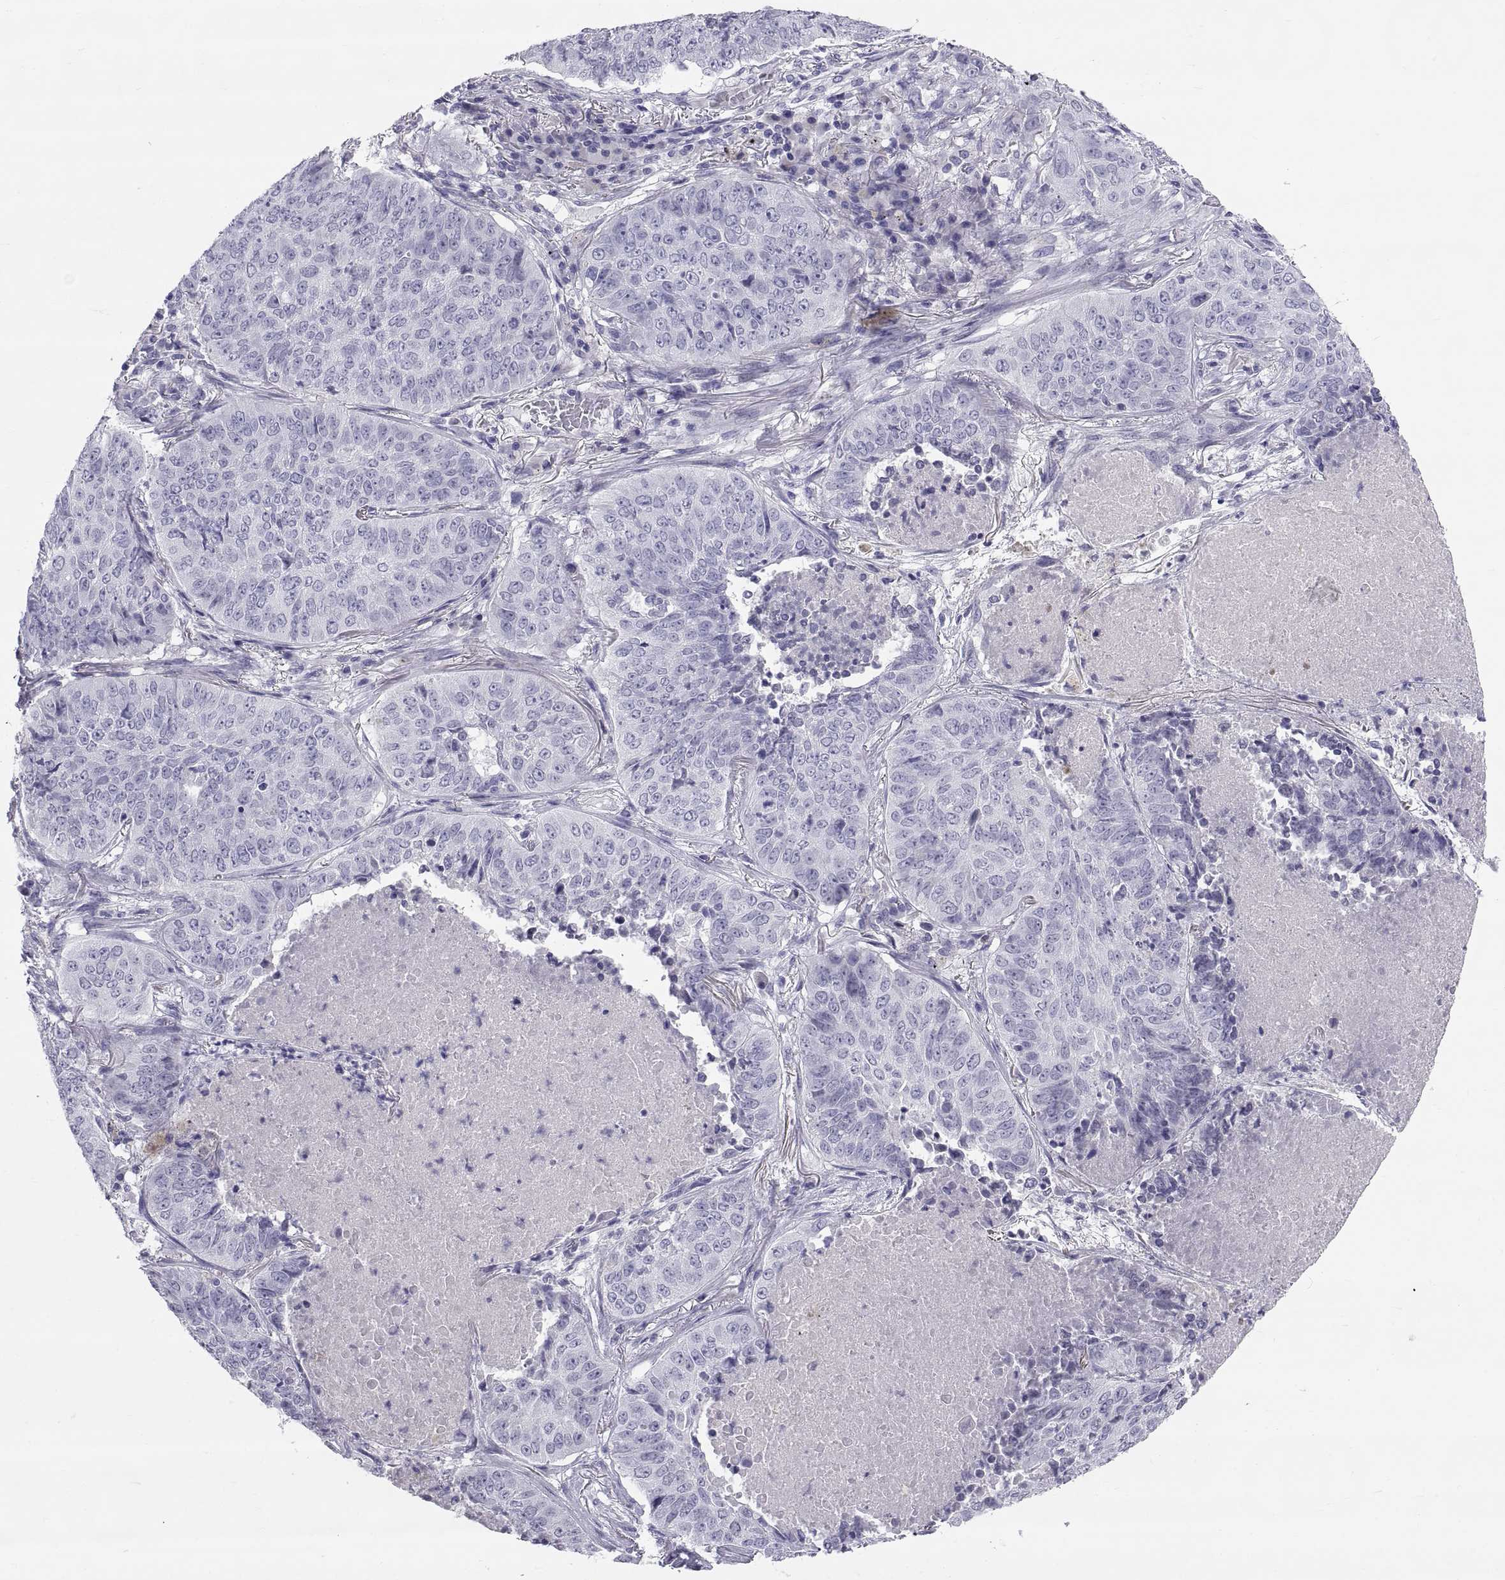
{"staining": {"intensity": "negative", "quantity": "none", "location": "none"}, "tissue": "lung cancer", "cell_type": "Tumor cells", "image_type": "cancer", "snomed": [{"axis": "morphology", "description": "Normal tissue, NOS"}, {"axis": "morphology", "description": "Squamous cell carcinoma, NOS"}, {"axis": "topography", "description": "Bronchus"}, {"axis": "topography", "description": "Lung"}], "caption": "A micrograph of squamous cell carcinoma (lung) stained for a protein displays no brown staining in tumor cells.", "gene": "TEX13A", "patient": {"sex": "male", "age": 64}}